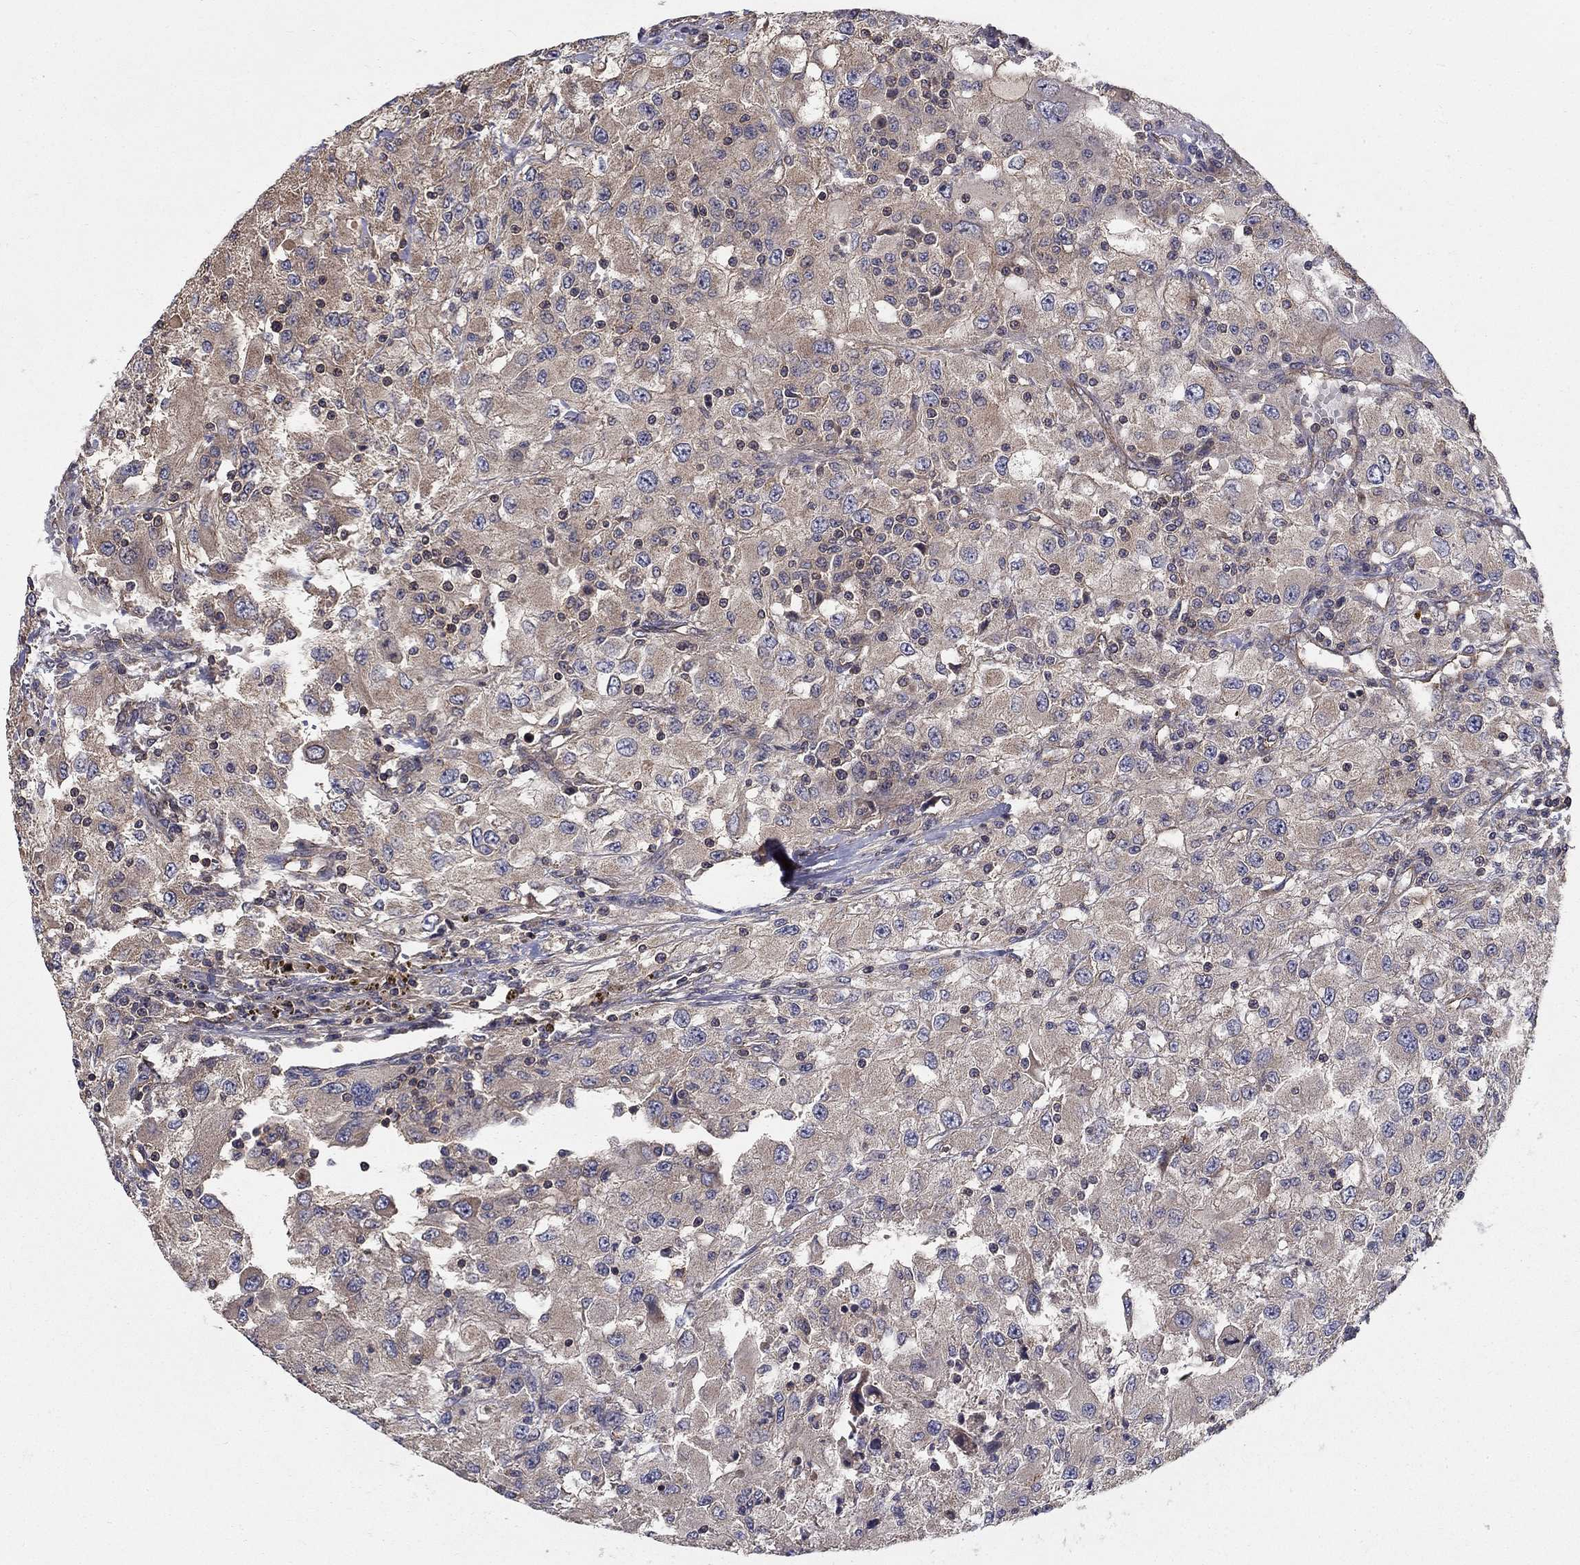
{"staining": {"intensity": "weak", "quantity": "<25%", "location": "cytoplasmic/membranous"}, "tissue": "renal cancer", "cell_type": "Tumor cells", "image_type": "cancer", "snomed": [{"axis": "morphology", "description": "Adenocarcinoma, NOS"}, {"axis": "topography", "description": "Kidney"}], "caption": "Immunohistochemical staining of human renal adenocarcinoma shows no significant positivity in tumor cells.", "gene": "BMERB1", "patient": {"sex": "female", "age": 67}}